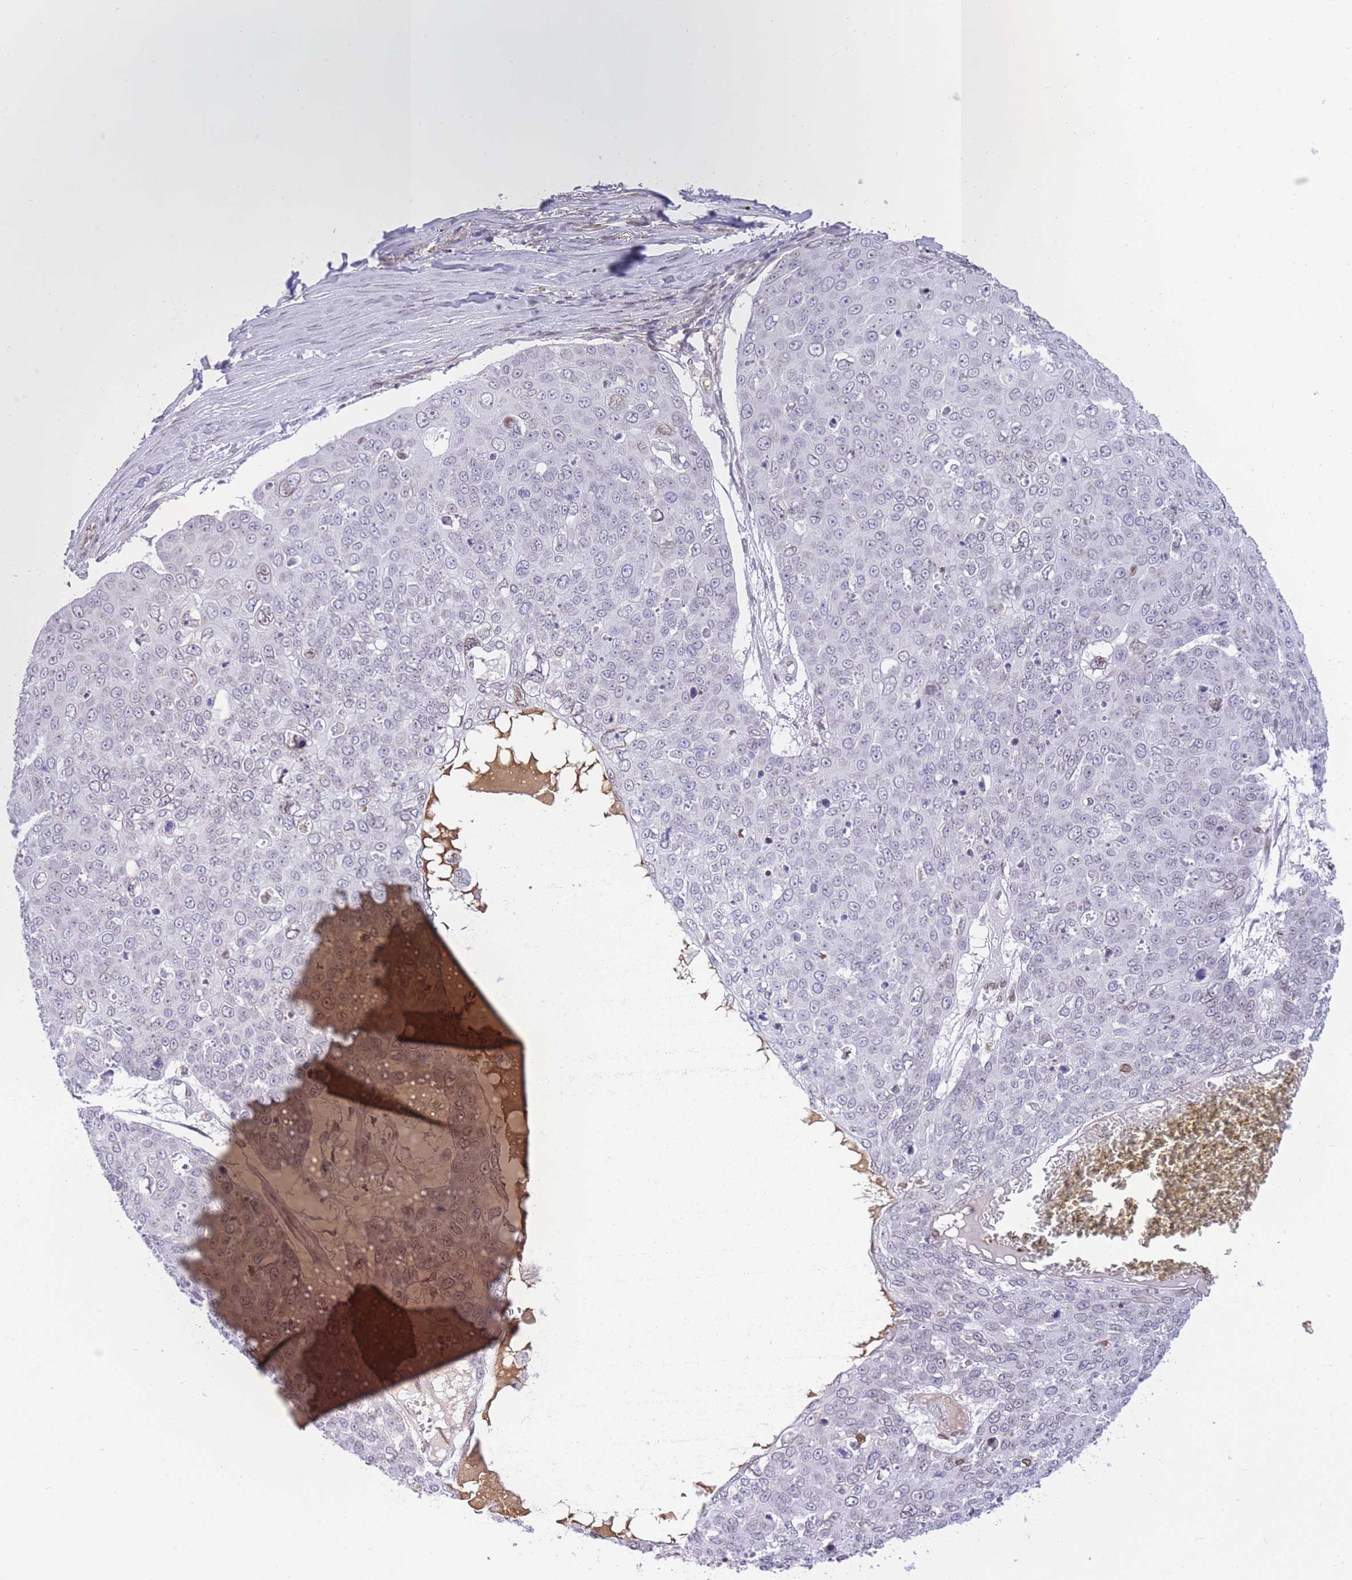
{"staining": {"intensity": "weak", "quantity": "<25%", "location": "nuclear"}, "tissue": "skin cancer", "cell_type": "Tumor cells", "image_type": "cancer", "snomed": [{"axis": "morphology", "description": "Squamous cell carcinoma, NOS"}, {"axis": "topography", "description": "Skin"}], "caption": "Skin cancer (squamous cell carcinoma) stained for a protein using immunohistochemistry reveals no expression tumor cells.", "gene": "OR10AD1", "patient": {"sex": "male", "age": 71}}